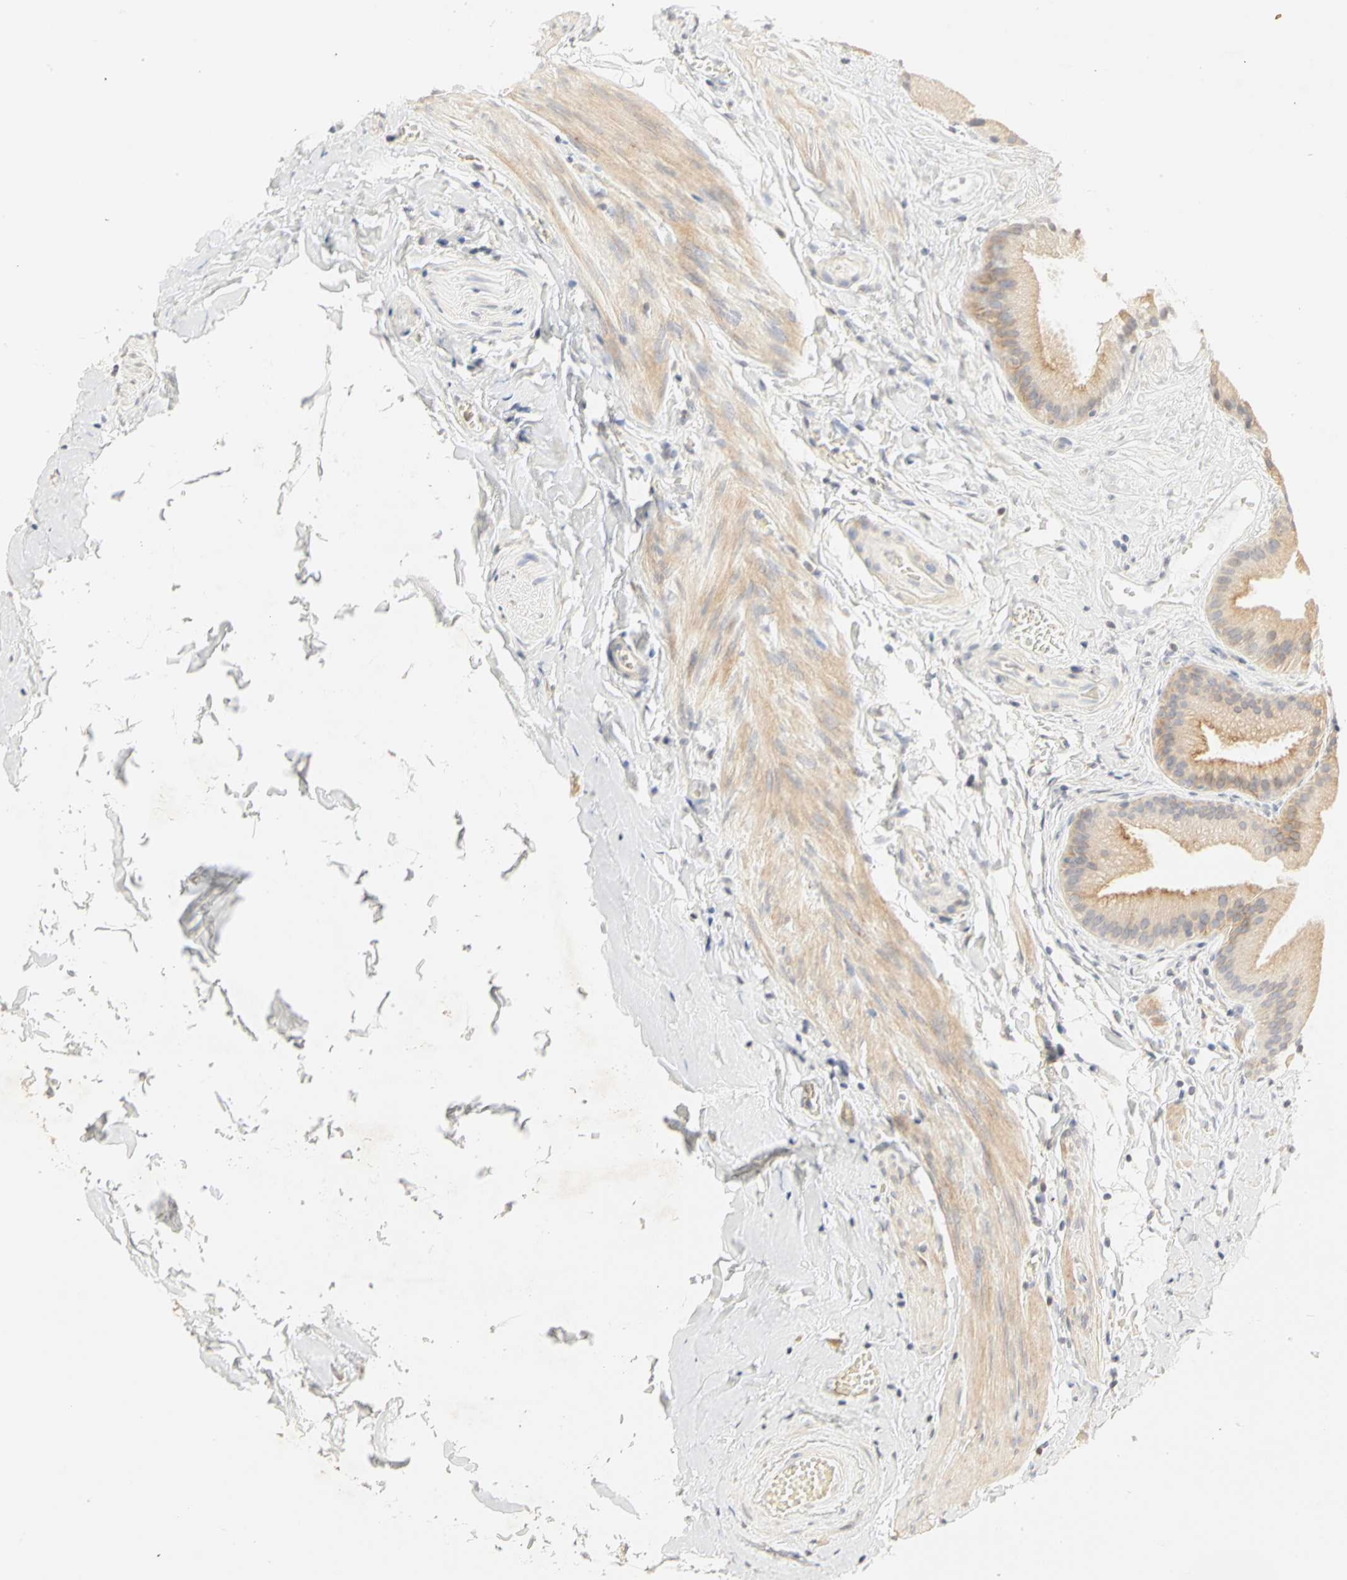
{"staining": {"intensity": "weak", "quantity": "<25%", "location": "cytoplasmic/membranous"}, "tissue": "gallbladder", "cell_type": "Glandular cells", "image_type": "normal", "snomed": [{"axis": "morphology", "description": "Normal tissue, NOS"}, {"axis": "topography", "description": "Gallbladder"}], "caption": "A micrograph of gallbladder stained for a protein displays no brown staining in glandular cells.", "gene": "GNRH2", "patient": {"sex": "female", "age": 63}}